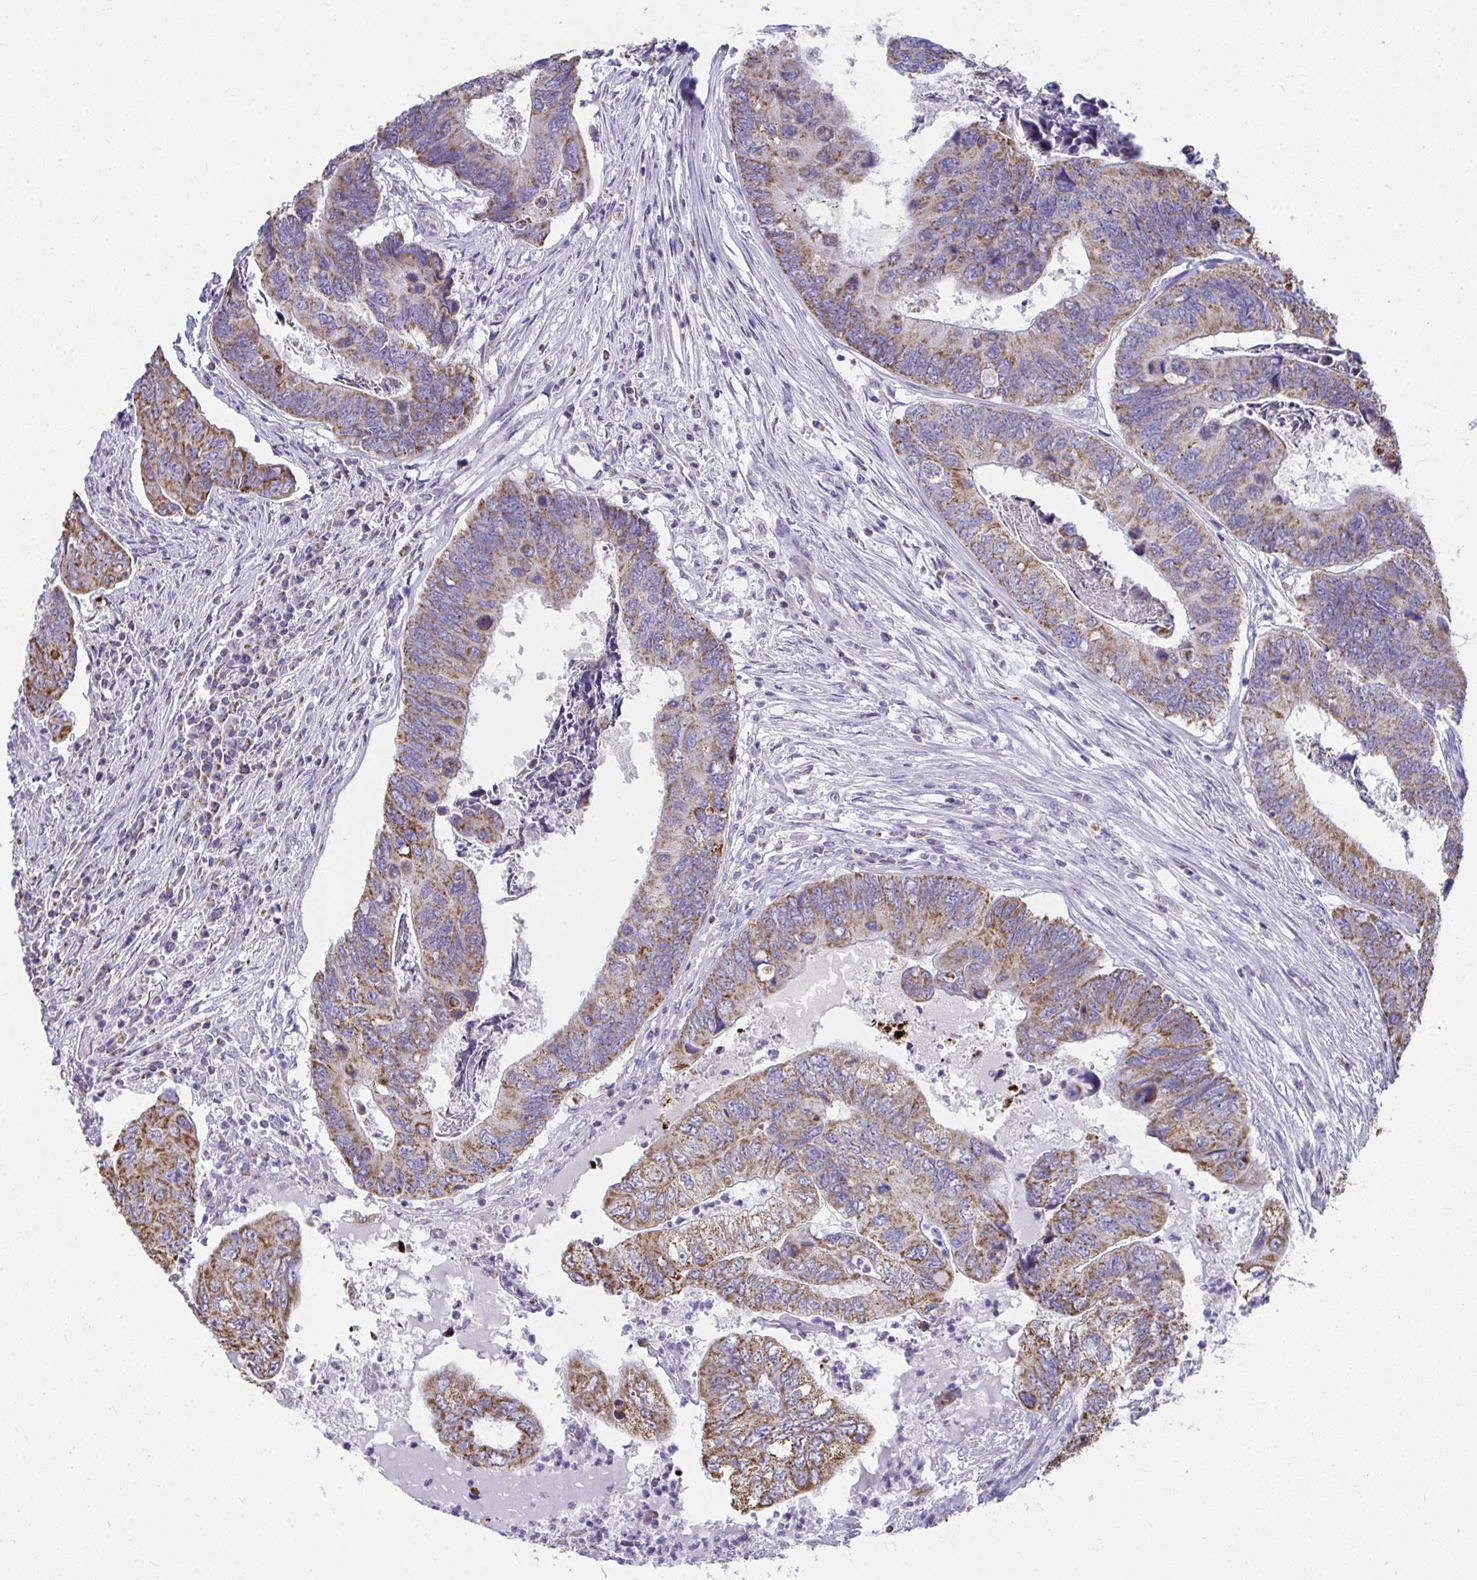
{"staining": {"intensity": "moderate", "quantity": ">75%", "location": "cytoplasmic/membranous"}, "tissue": "colorectal cancer", "cell_type": "Tumor cells", "image_type": "cancer", "snomed": [{"axis": "morphology", "description": "Adenocarcinoma, NOS"}, {"axis": "topography", "description": "Colon"}], "caption": "Immunohistochemical staining of colorectal cancer (adenocarcinoma) reveals medium levels of moderate cytoplasmic/membranous protein staining in approximately >75% of tumor cells.", "gene": "SLC6A1", "patient": {"sex": "female", "age": 67}}